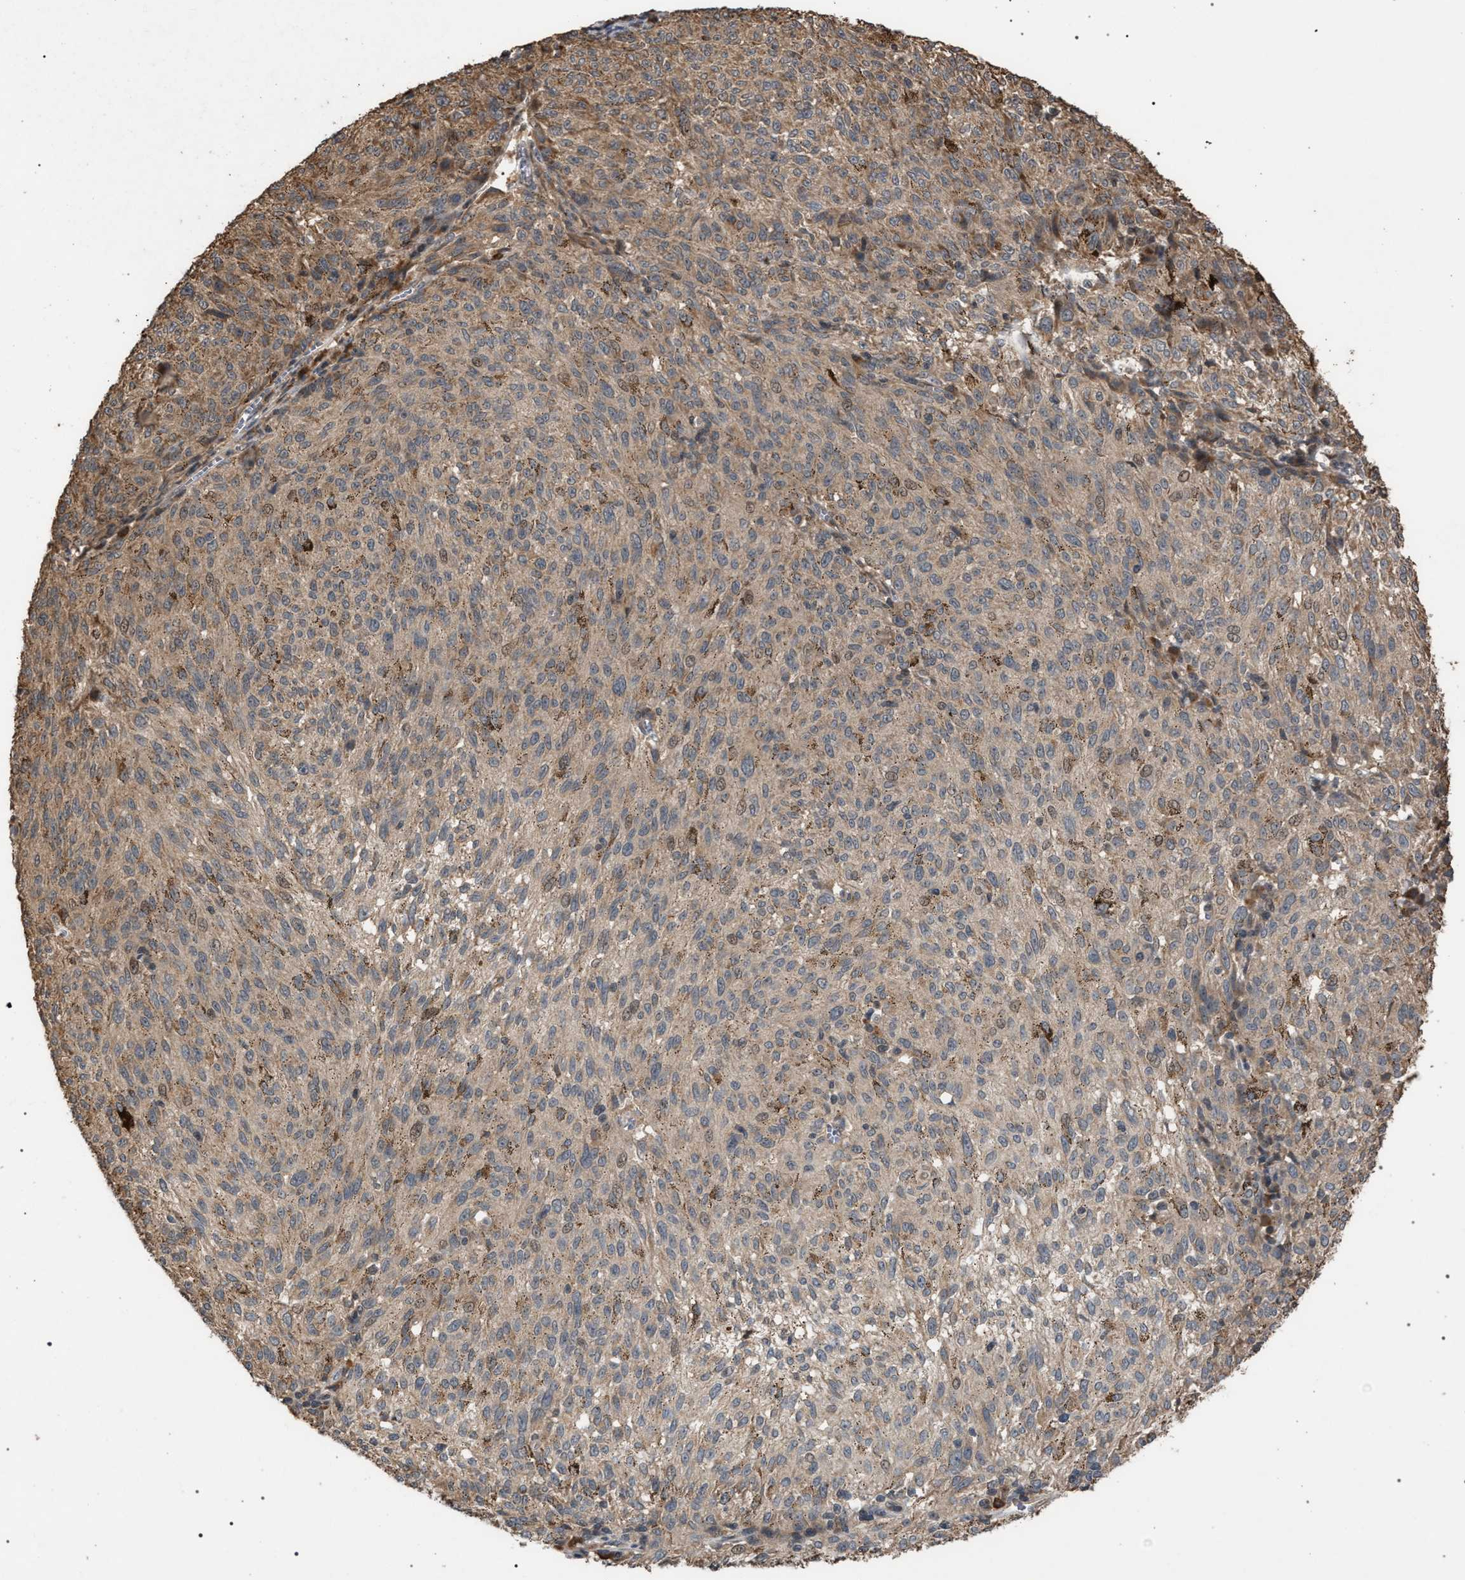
{"staining": {"intensity": "weak", "quantity": ">75%", "location": "cytoplasmic/membranous"}, "tissue": "melanoma", "cell_type": "Tumor cells", "image_type": "cancer", "snomed": [{"axis": "morphology", "description": "Malignant melanoma, NOS"}, {"axis": "topography", "description": "Skin"}], "caption": "Immunohistochemical staining of human melanoma reveals weak cytoplasmic/membranous protein staining in about >75% of tumor cells. The protein is shown in brown color, while the nuclei are stained blue.", "gene": "NAA35", "patient": {"sex": "female", "age": 72}}